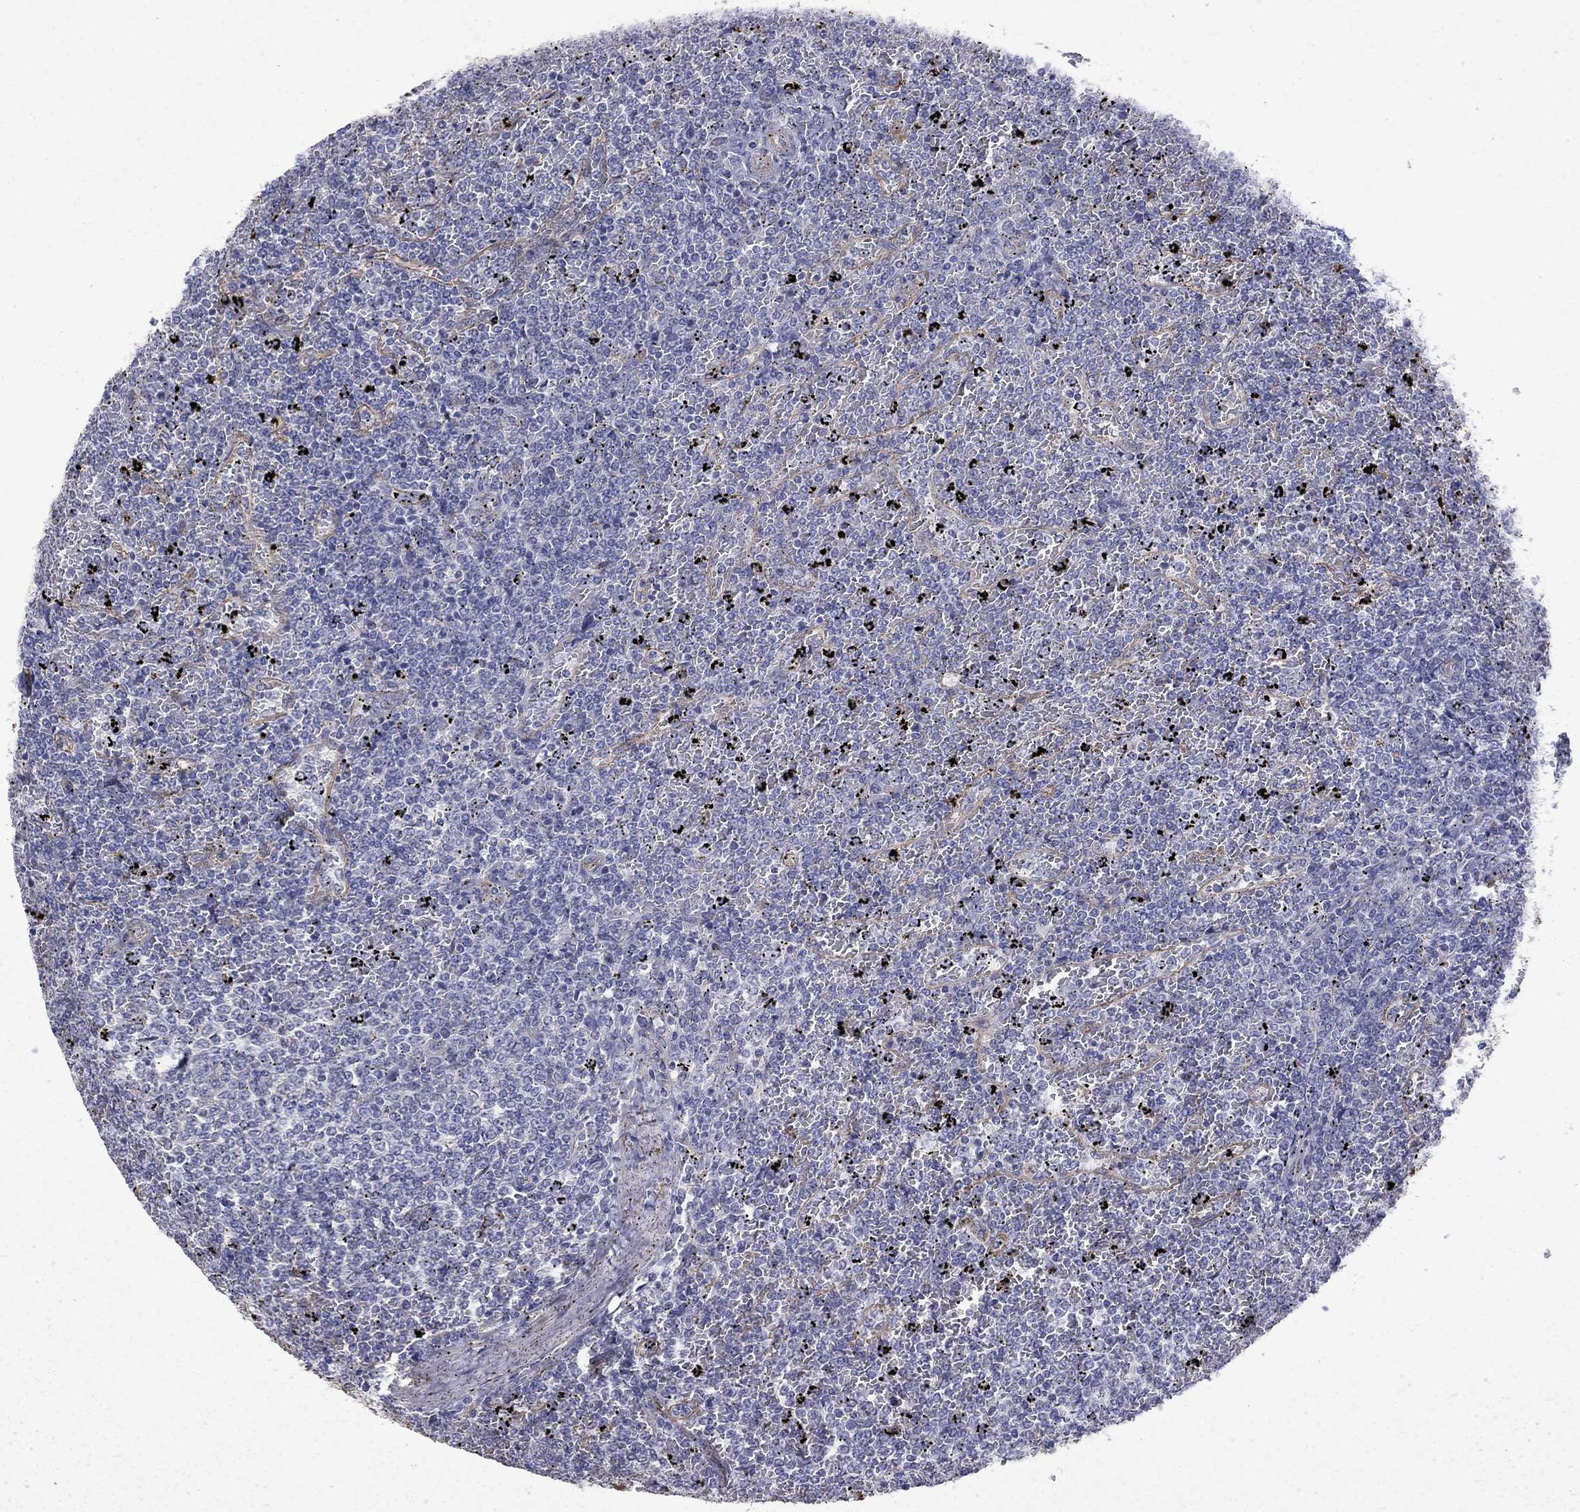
{"staining": {"intensity": "negative", "quantity": "none", "location": "none"}, "tissue": "lymphoma", "cell_type": "Tumor cells", "image_type": "cancer", "snomed": [{"axis": "morphology", "description": "Malignant lymphoma, non-Hodgkin's type, Low grade"}, {"axis": "topography", "description": "Spleen"}], "caption": "The immunohistochemistry image has no significant positivity in tumor cells of low-grade malignant lymphoma, non-Hodgkin's type tissue.", "gene": "DTNA", "patient": {"sex": "female", "age": 77}}